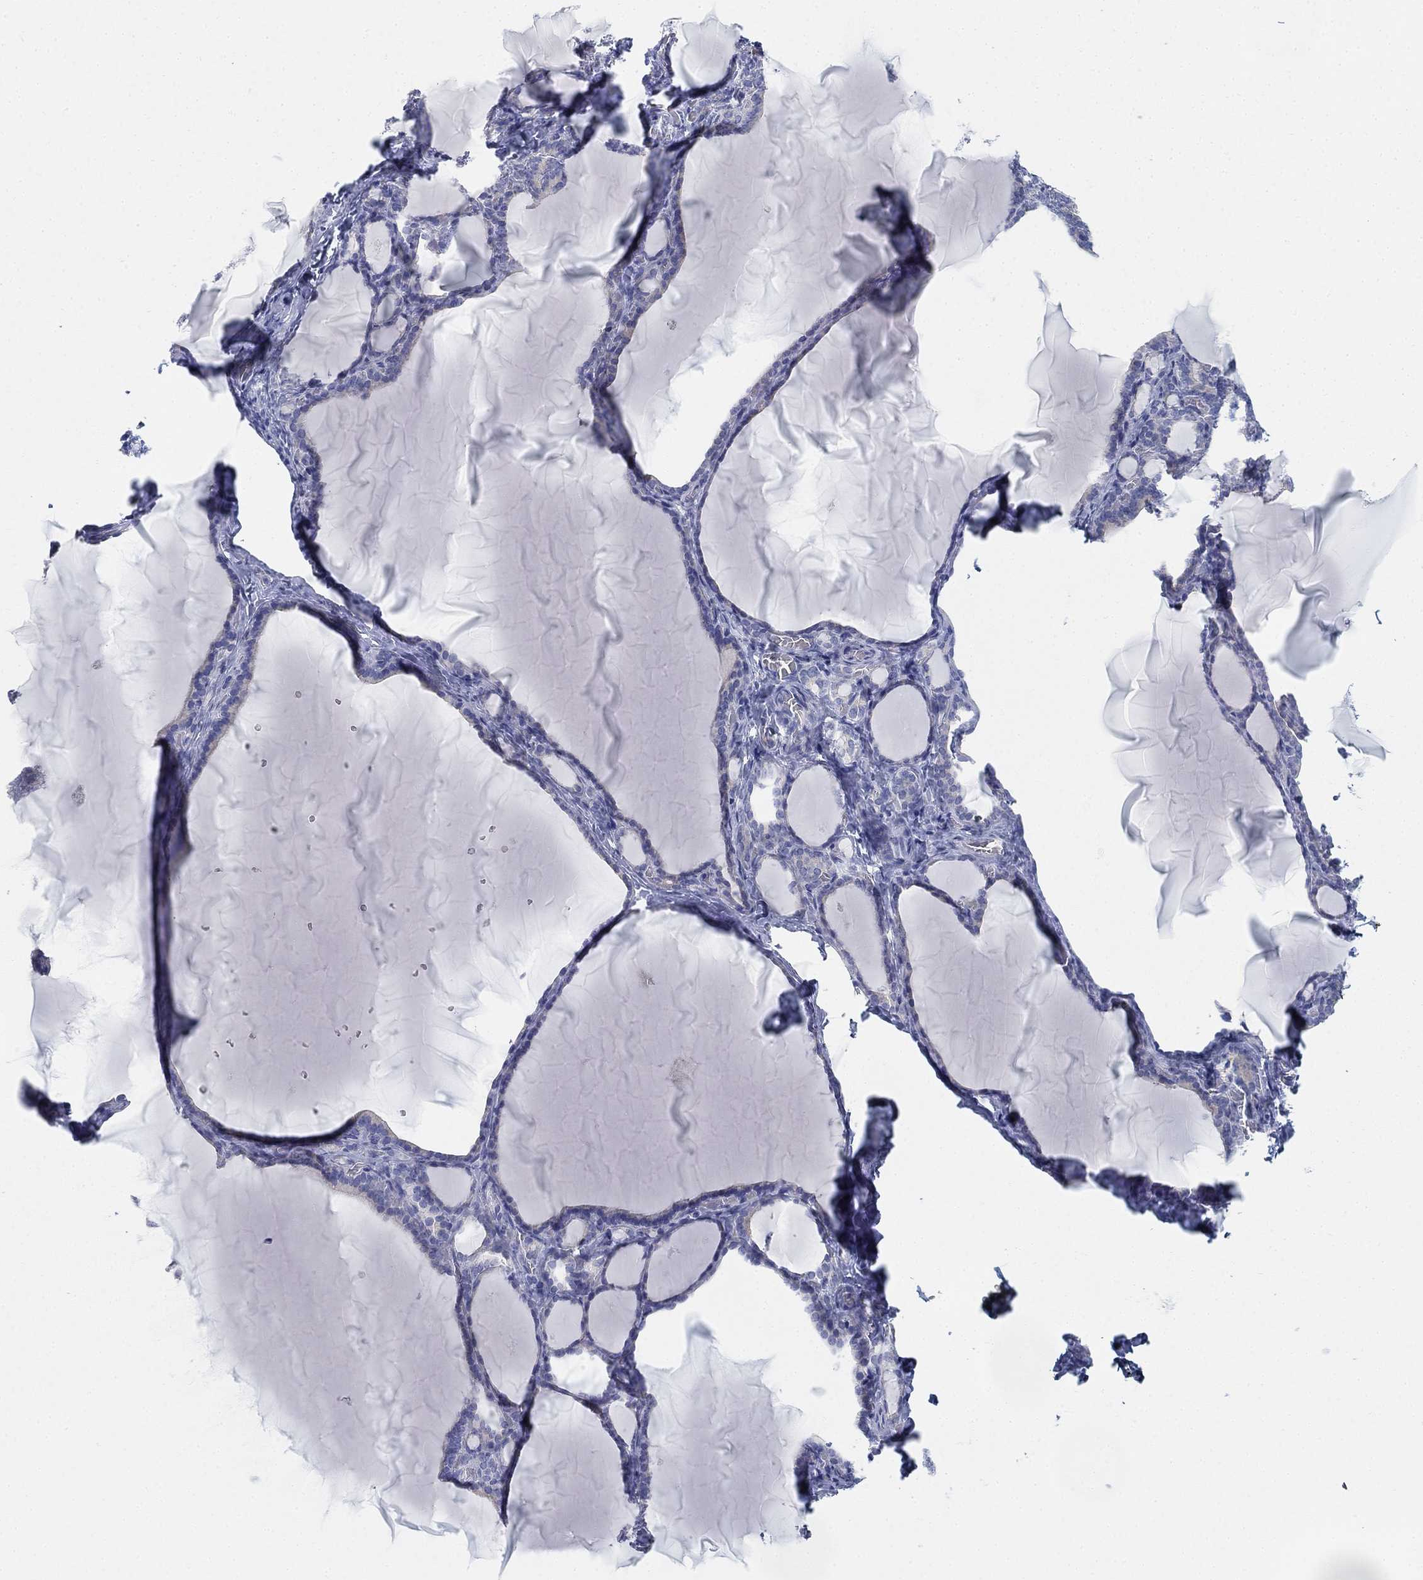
{"staining": {"intensity": "negative", "quantity": "none", "location": "none"}, "tissue": "thyroid gland", "cell_type": "Glandular cells", "image_type": "normal", "snomed": [{"axis": "morphology", "description": "Normal tissue, NOS"}, {"axis": "morphology", "description": "Hyperplasia, NOS"}, {"axis": "topography", "description": "Thyroid gland"}], "caption": "Thyroid gland stained for a protein using immunohistochemistry (IHC) reveals no expression glandular cells.", "gene": "GCNA", "patient": {"sex": "female", "age": 27}}